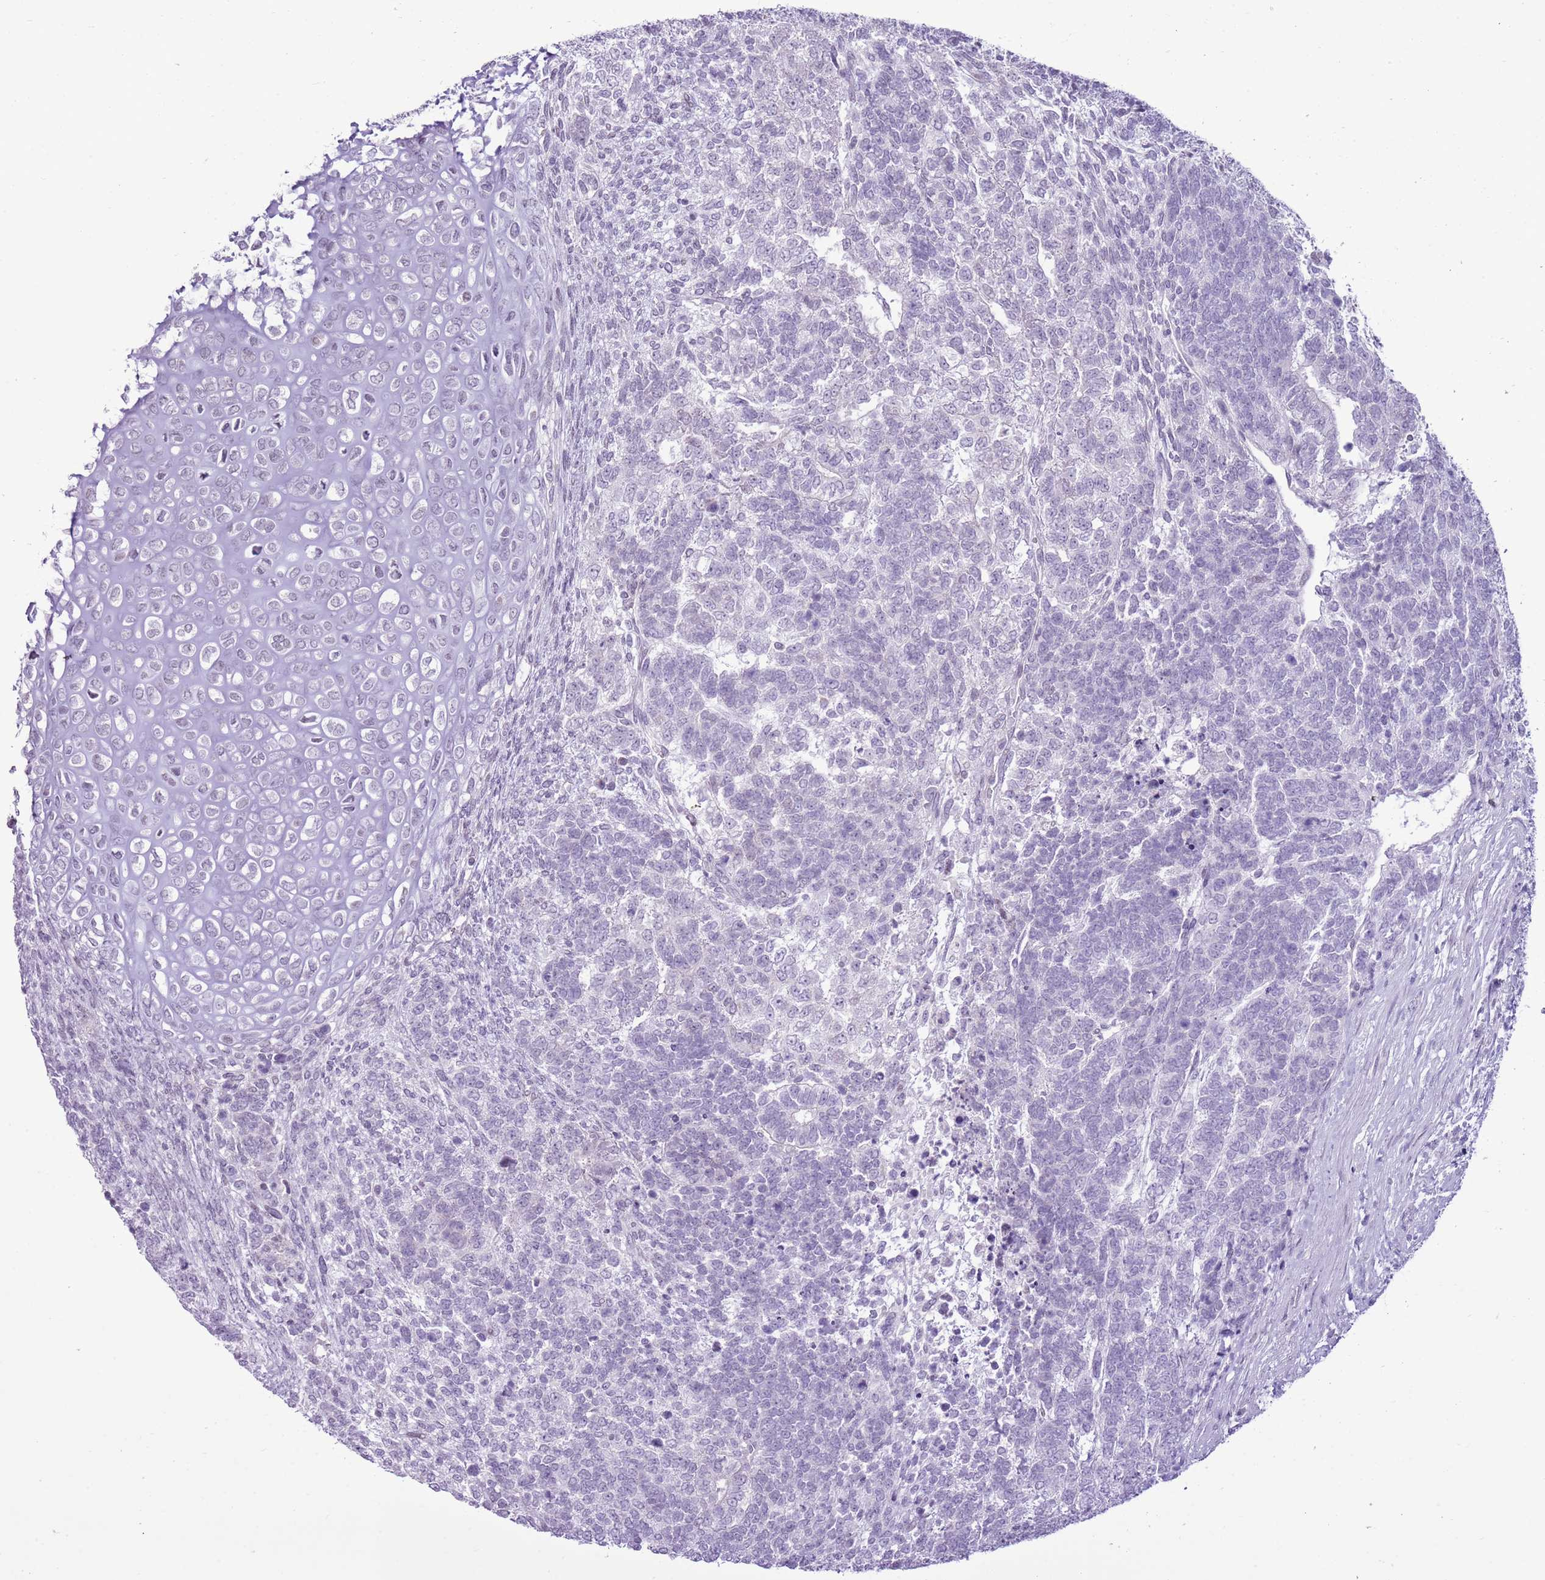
{"staining": {"intensity": "negative", "quantity": "none", "location": "none"}, "tissue": "testis cancer", "cell_type": "Tumor cells", "image_type": "cancer", "snomed": [{"axis": "morphology", "description": "Carcinoma, Embryonal, NOS"}, {"axis": "topography", "description": "Testis"}], "caption": "Testis cancer (embryonal carcinoma) was stained to show a protein in brown. There is no significant expression in tumor cells.", "gene": "RPL3L", "patient": {"sex": "male", "age": 23}}